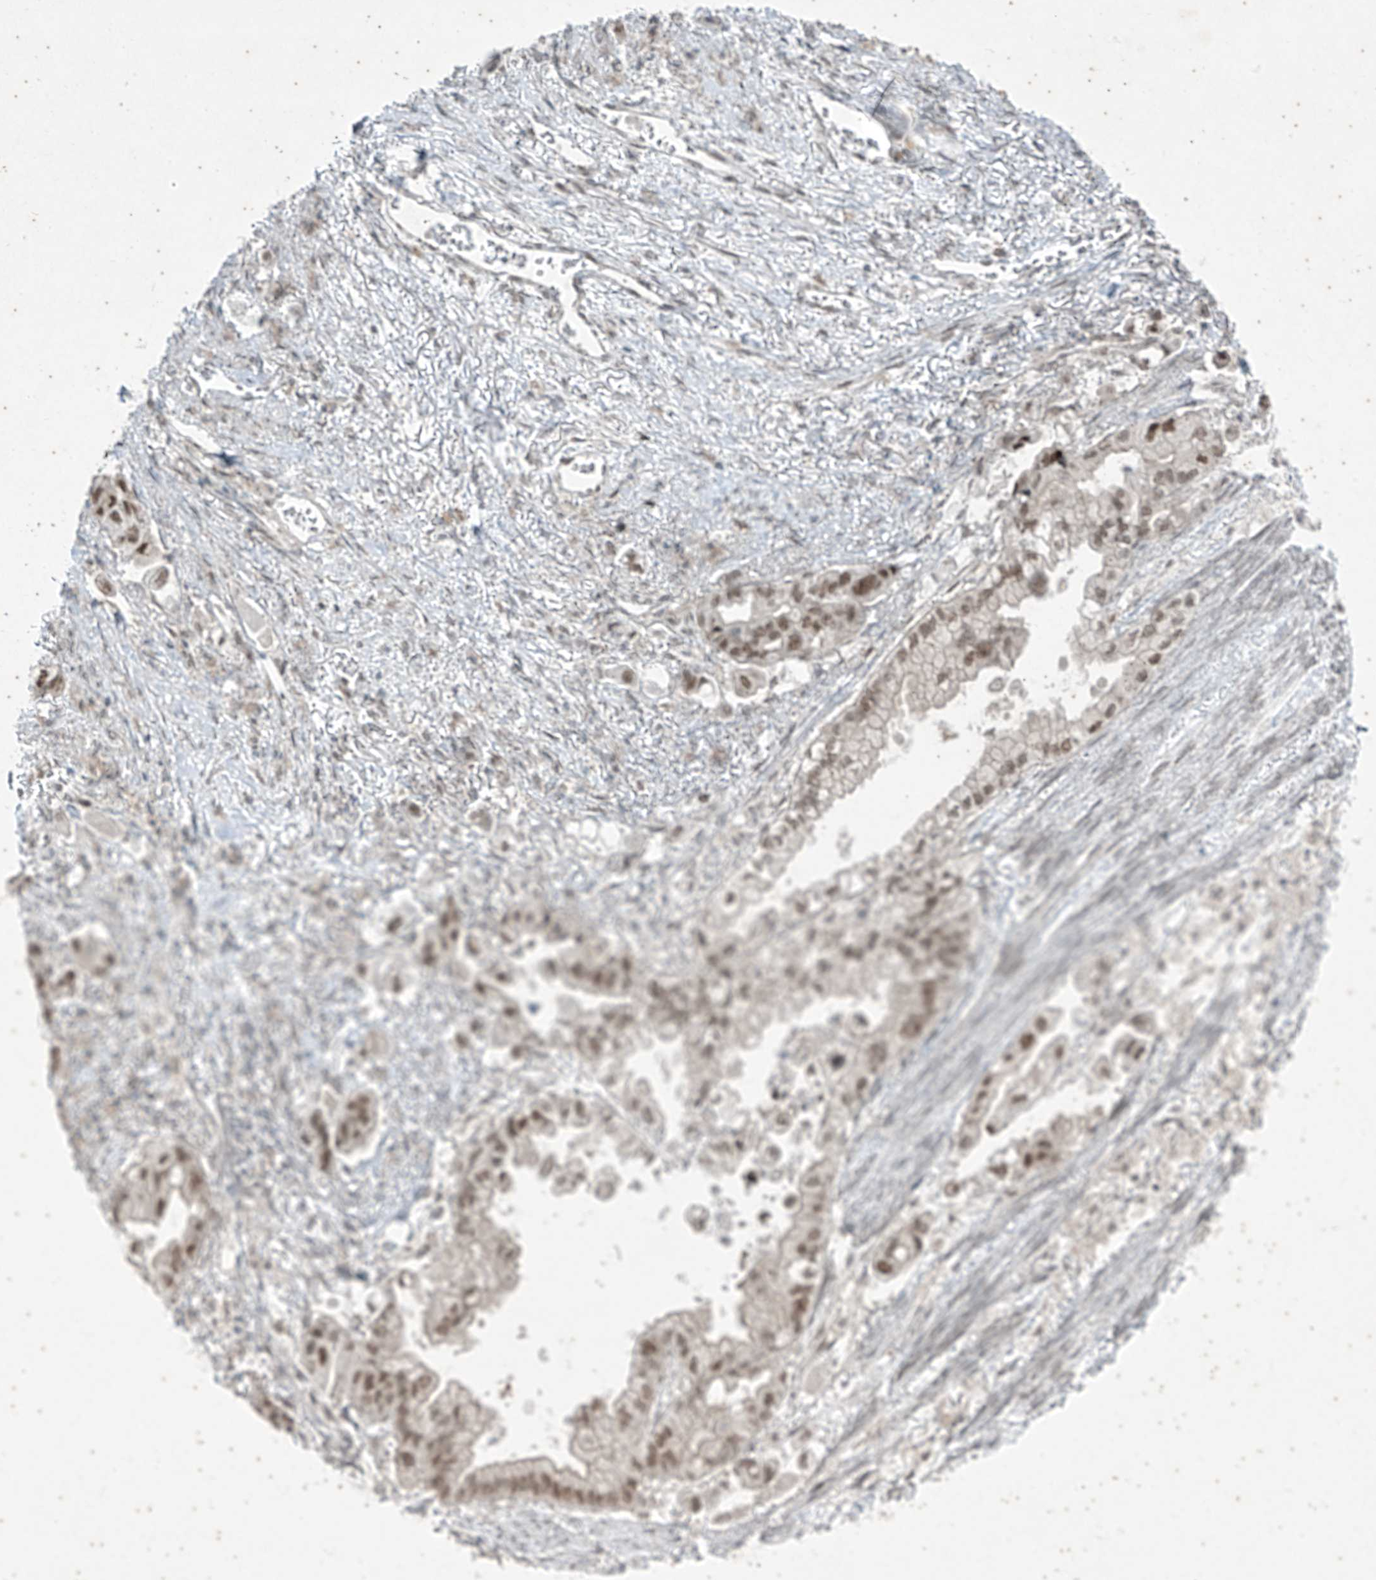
{"staining": {"intensity": "moderate", "quantity": ">75%", "location": "nuclear"}, "tissue": "stomach cancer", "cell_type": "Tumor cells", "image_type": "cancer", "snomed": [{"axis": "morphology", "description": "Adenocarcinoma, NOS"}, {"axis": "topography", "description": "Stomach"}], "caption": "Adenocarcinoma (stomach) tissue reveals moderate nuclear positivity in approximately >75% of tumor cells, visualized by immunohistochemistry. (Stains: DAB in brown, nuclei in blue, Microscopy: brightfield microscopy at high magnification).", "gene": "ZNF354B", "patient": {"sex": "male", "age": 62}}